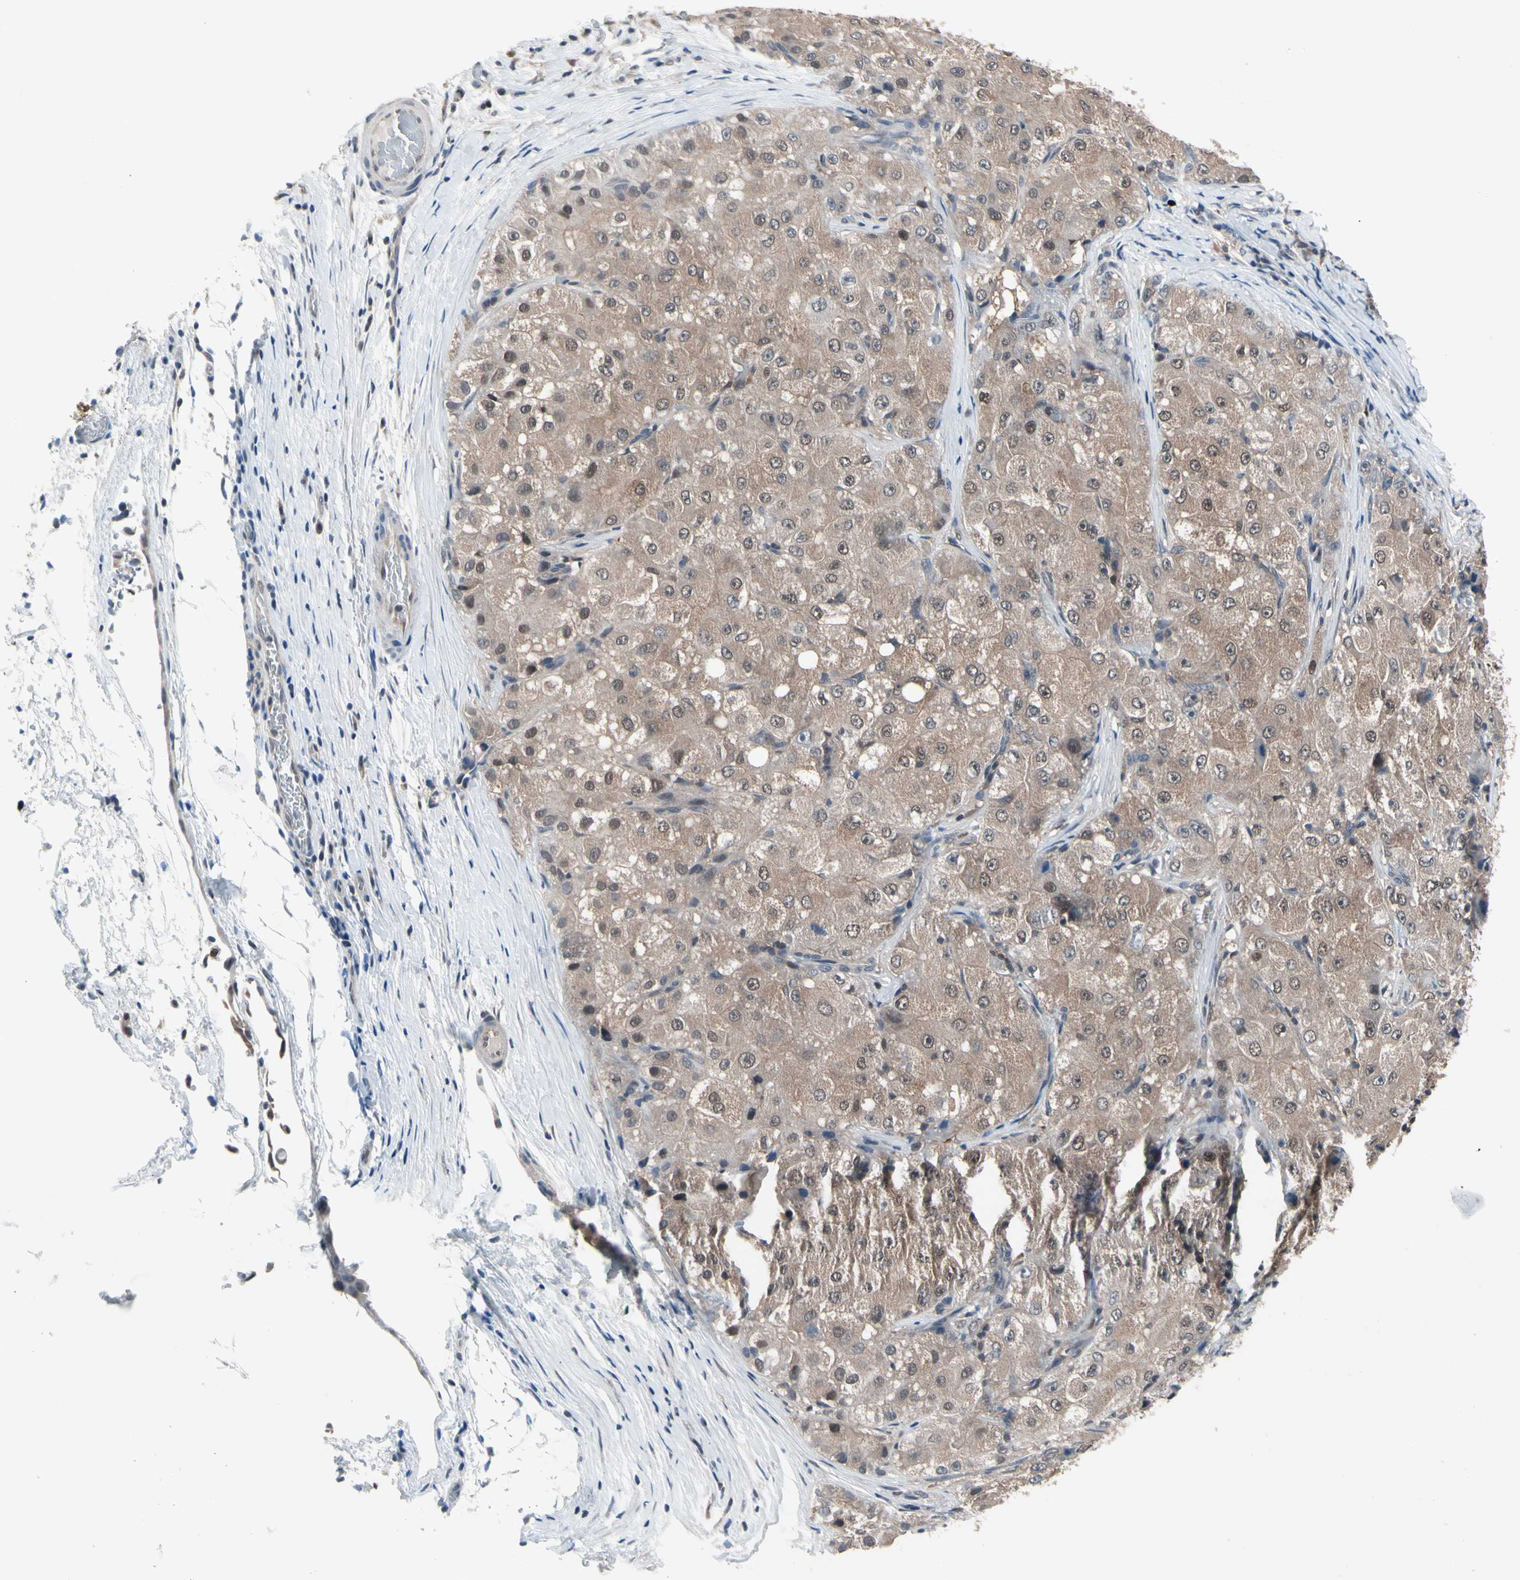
{"staining": {"intensity": "moderate", "quantity": ">75%", "location": "cytoplasmic/membranous,nuclear"}, "tissue": "liver cancer", "cell_type": "Tumor cells", "image_type": "cancer", "snomed": [{"axis": "morphology", "description": "Carcinoma, Hepatocellular, NOS"}, {"axis": "topography", "description": "Liver"}], "caption": "Liver cancer (hepatocellular carcinoma) stained with a brown dye displays moderate cytoplasmic/membranous and nuclear positive positivity in about >75% of tumor cells.", "gene": "PSMA2", "patient": {"sex": "male", "age": 80}}